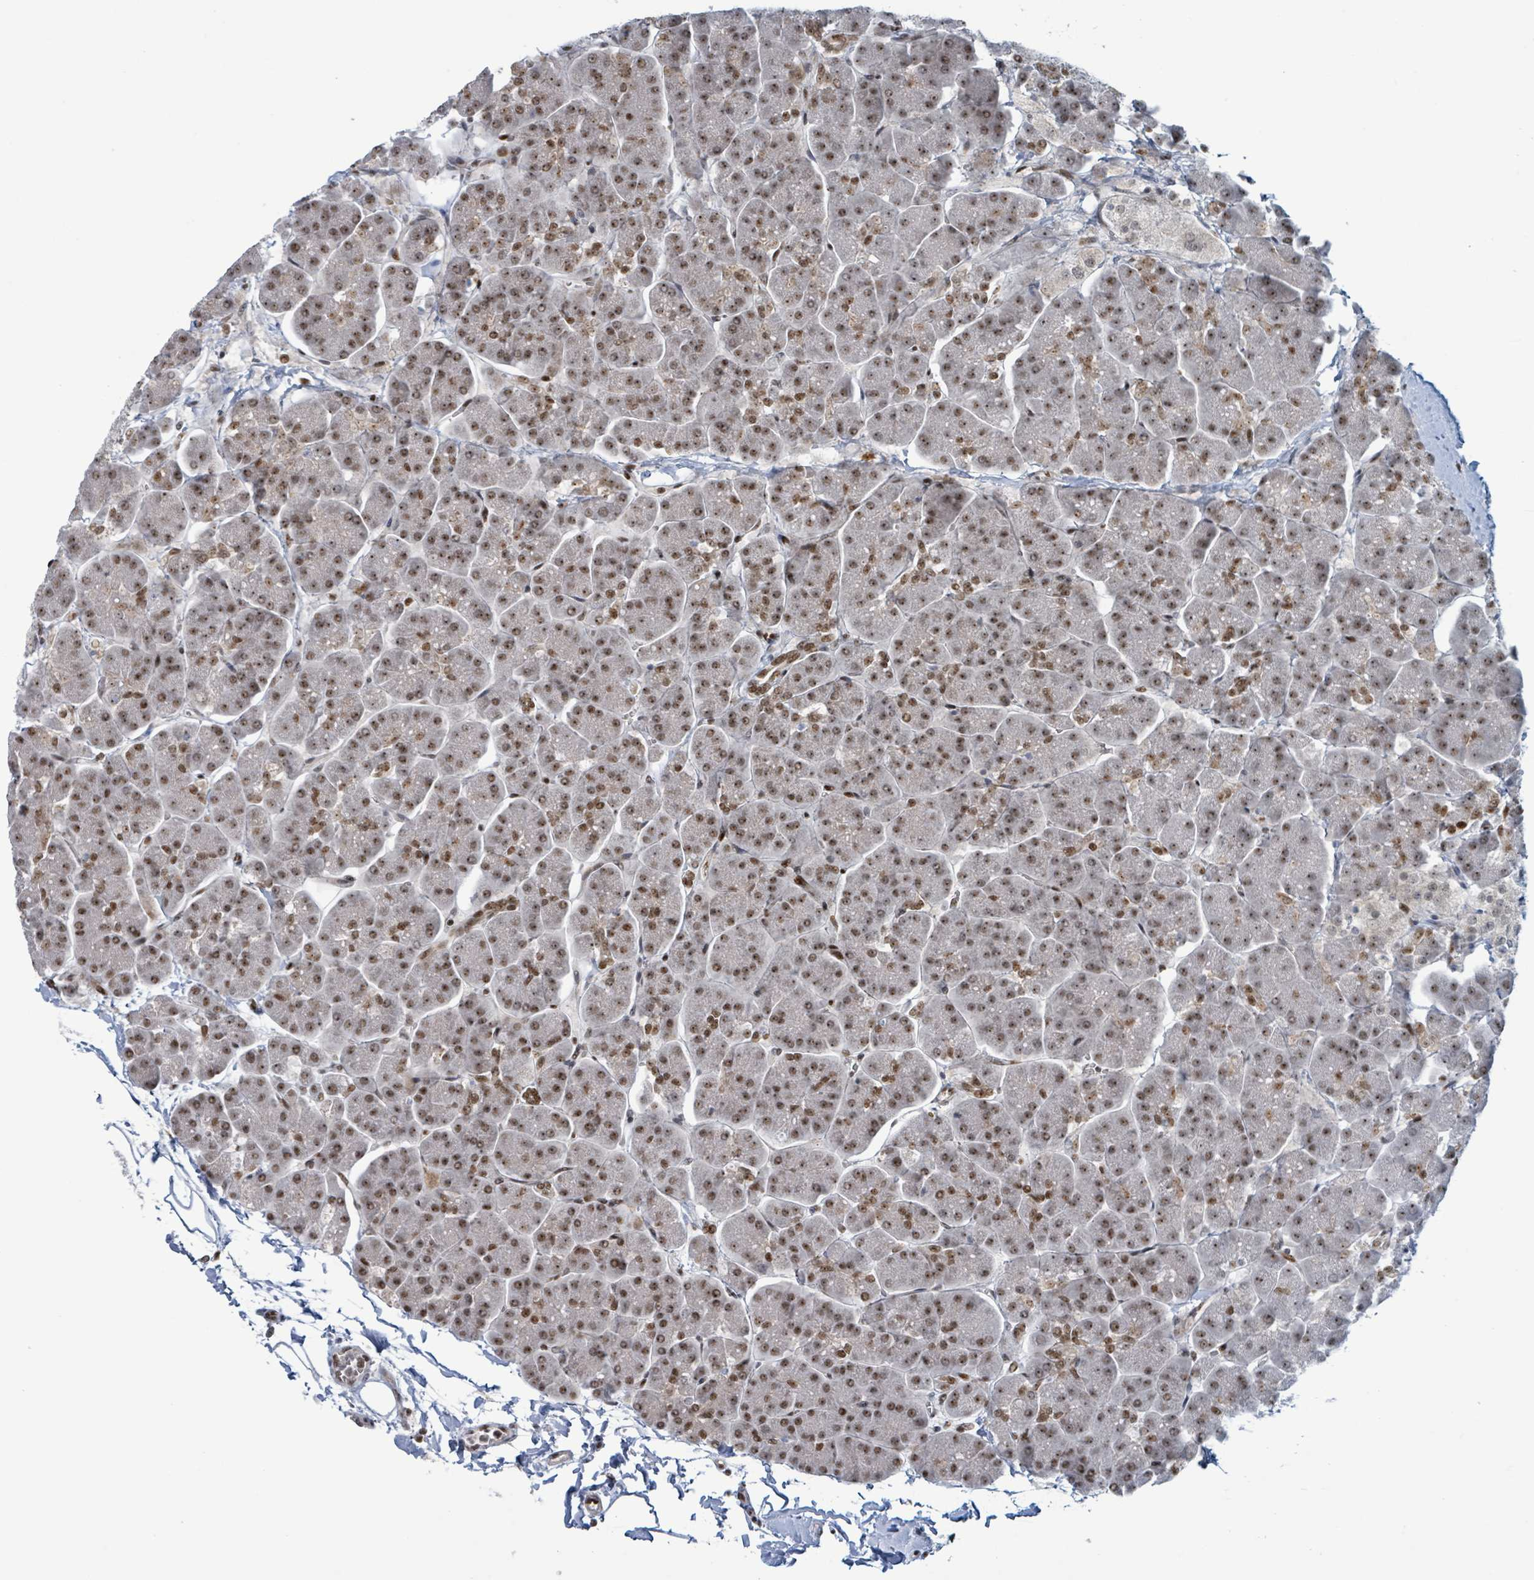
{"staining": {"intensity": "moderate", "quantity": ">75%", "location": "nuclear"}, "tissue": "pancreas", "cell_type": "Exocrine glandular cells", "image_type": "normal", "snomed": [{"axis": "morphology", "description": "Normal tissue, NOS"}, {"axis": "topography", "description": "Pancreas"}, {"axis": "topography", "description": "Peripheral nerve tissue"}], "caption": "Immunohistochemical staining of unremarkable pancreas shows moderate nuclear protein expression in approximately >75% of exocrine glandular cells.", "gene": "KLF3", "patient": {"sex": "male", "age": 54}}